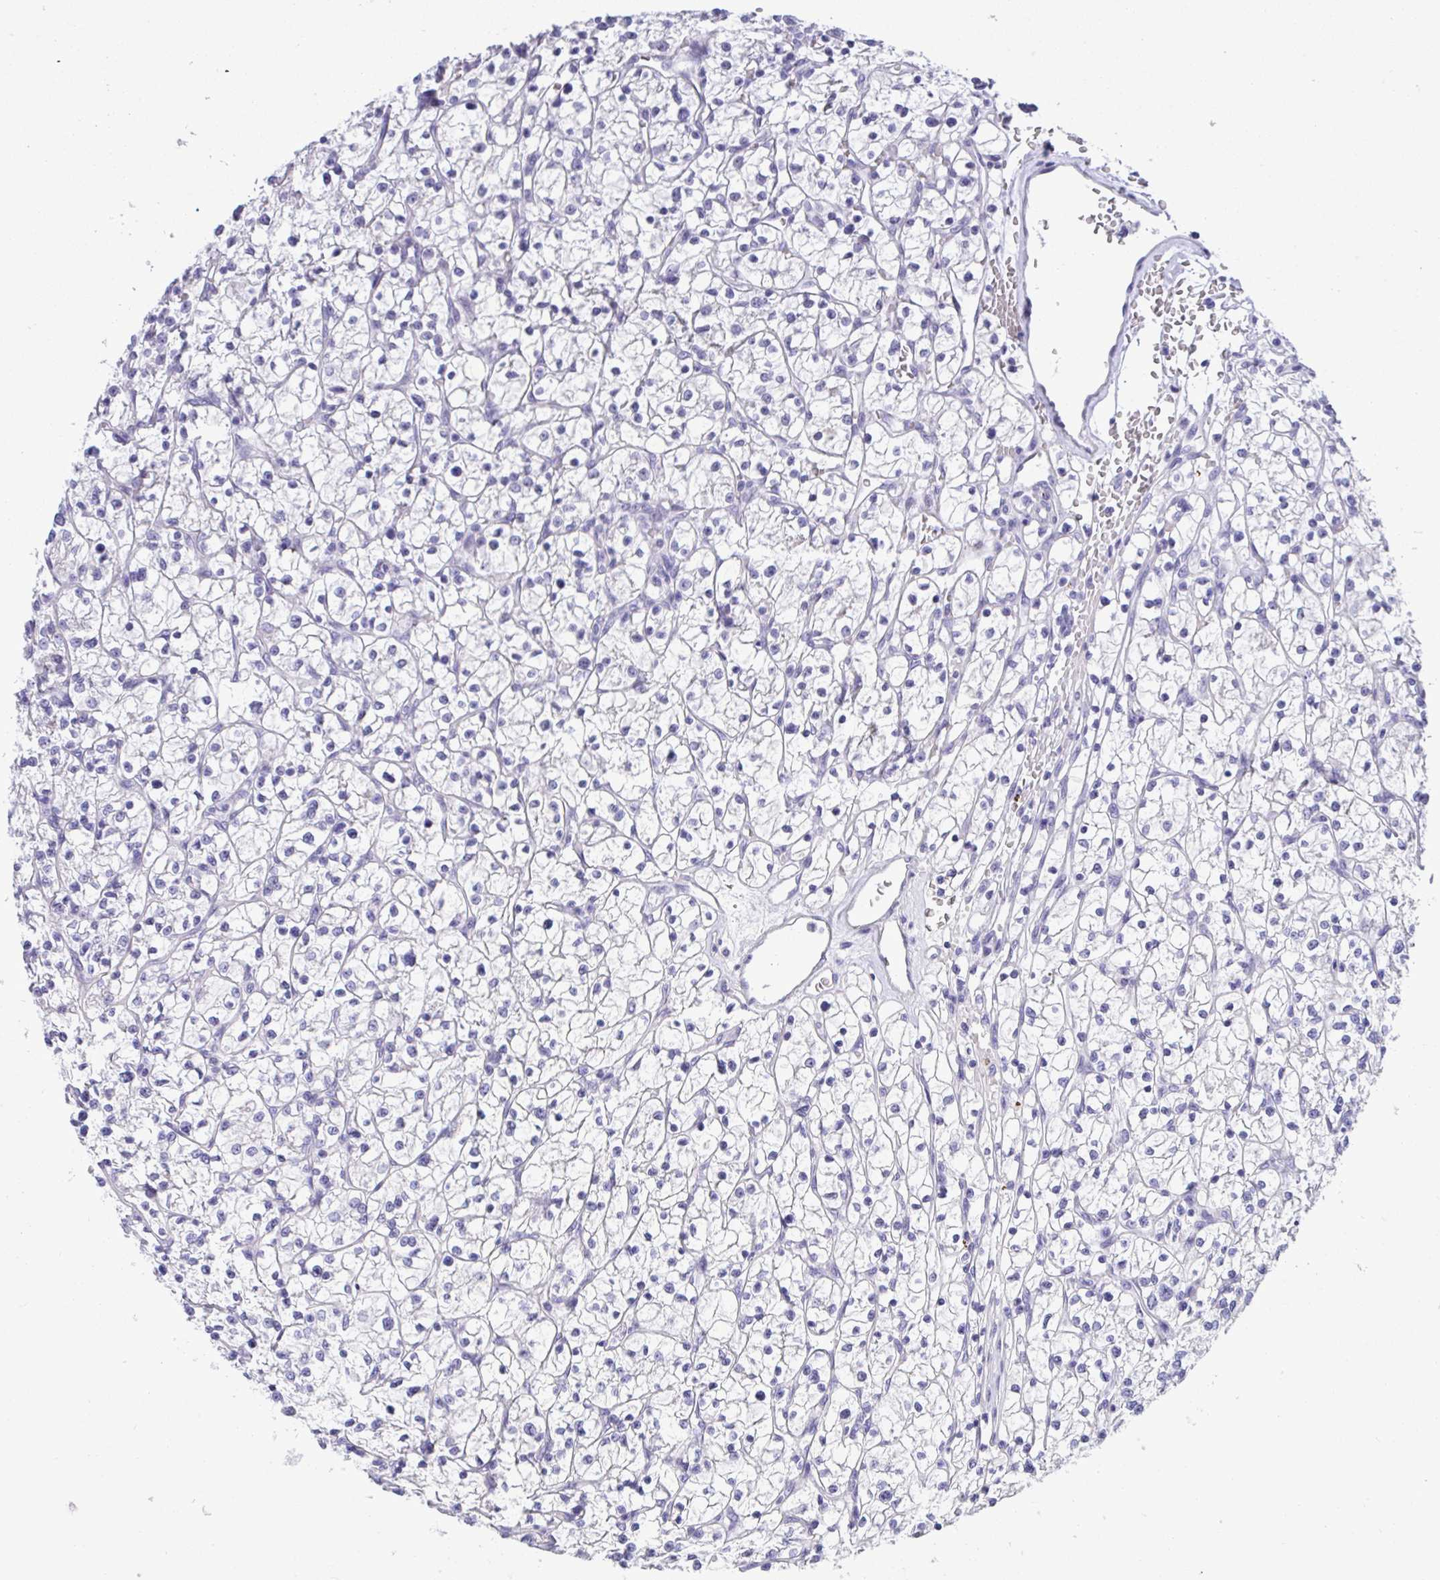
{"staining": {"intensity": "negative", "quantity": "none", "location": "none"}, "tissue": "renal cancer", "cell_type": "Tumor cells", "image_type": "cancer", "snomed": [{"axis": "morphology", "description": "Adenocarcinoma, NOS"}, {"axis": "topography", "description": "Kidney"}], "caption": "Immunohistochemistry (IHC) image of neoplastic tissue: adenocarcinoma (renal) stained with DAB reveals no significant protein staining in tumor cells.", "gene": "YBX2", "patient": {"sex": "female", "age": 64}}